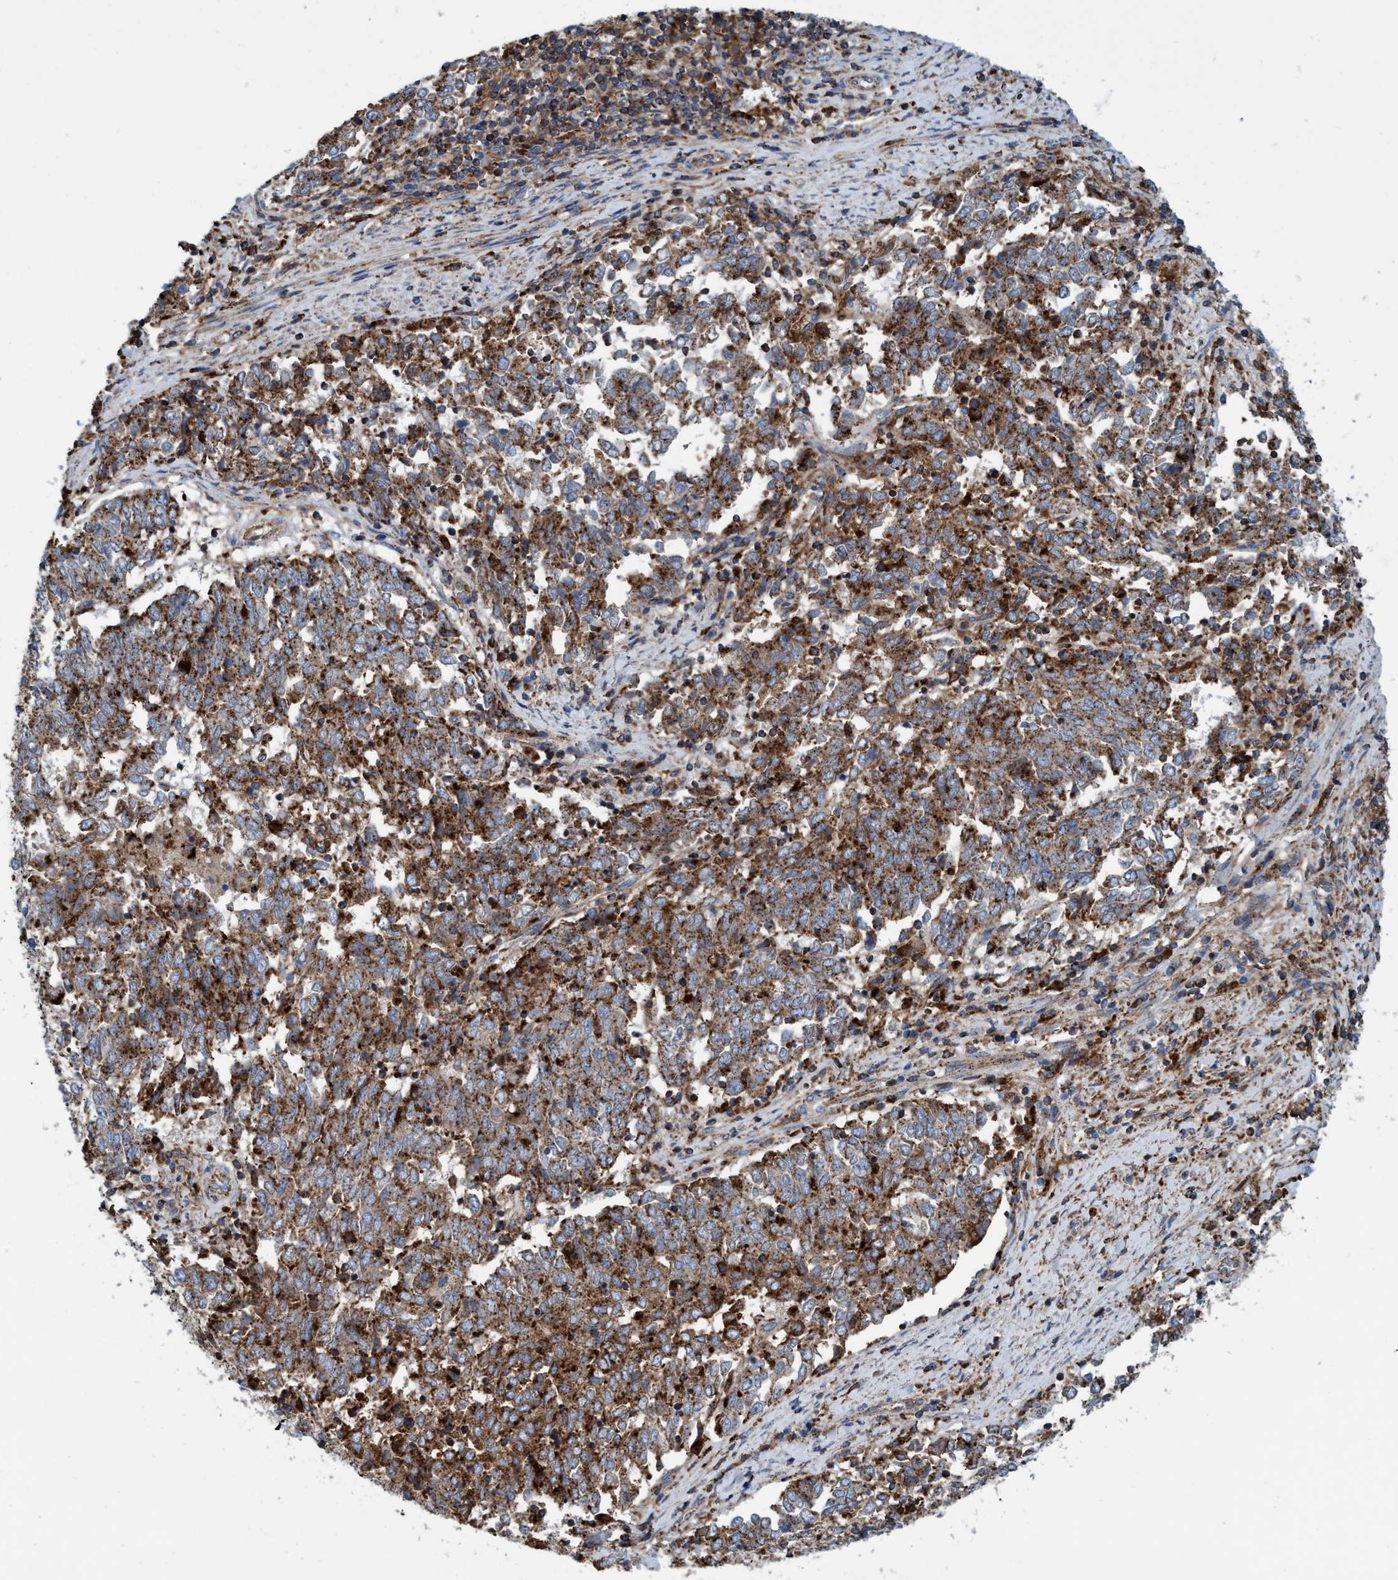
{"staining": {"intensity": "strong", "quantity": ">75%", "location": "cytoplasmic/membranous"}, "tissue": "endometrial cancer", "cell_type": "Tumor cells", "image_type": "cancer", "snomed": [{"axis": "morphology", "description": "Adenocarcinoma, NOS"}, {"axis": "topography", "description": "Endometrium"}], "caption": "Protein analysis of endometrial adenocarcinoma tissue shows strong cytoplasmic/membranous expression in about >75% of tumor cells.", "gene": "TRIM65", "patient": {"sex": "female", "age": 80}}